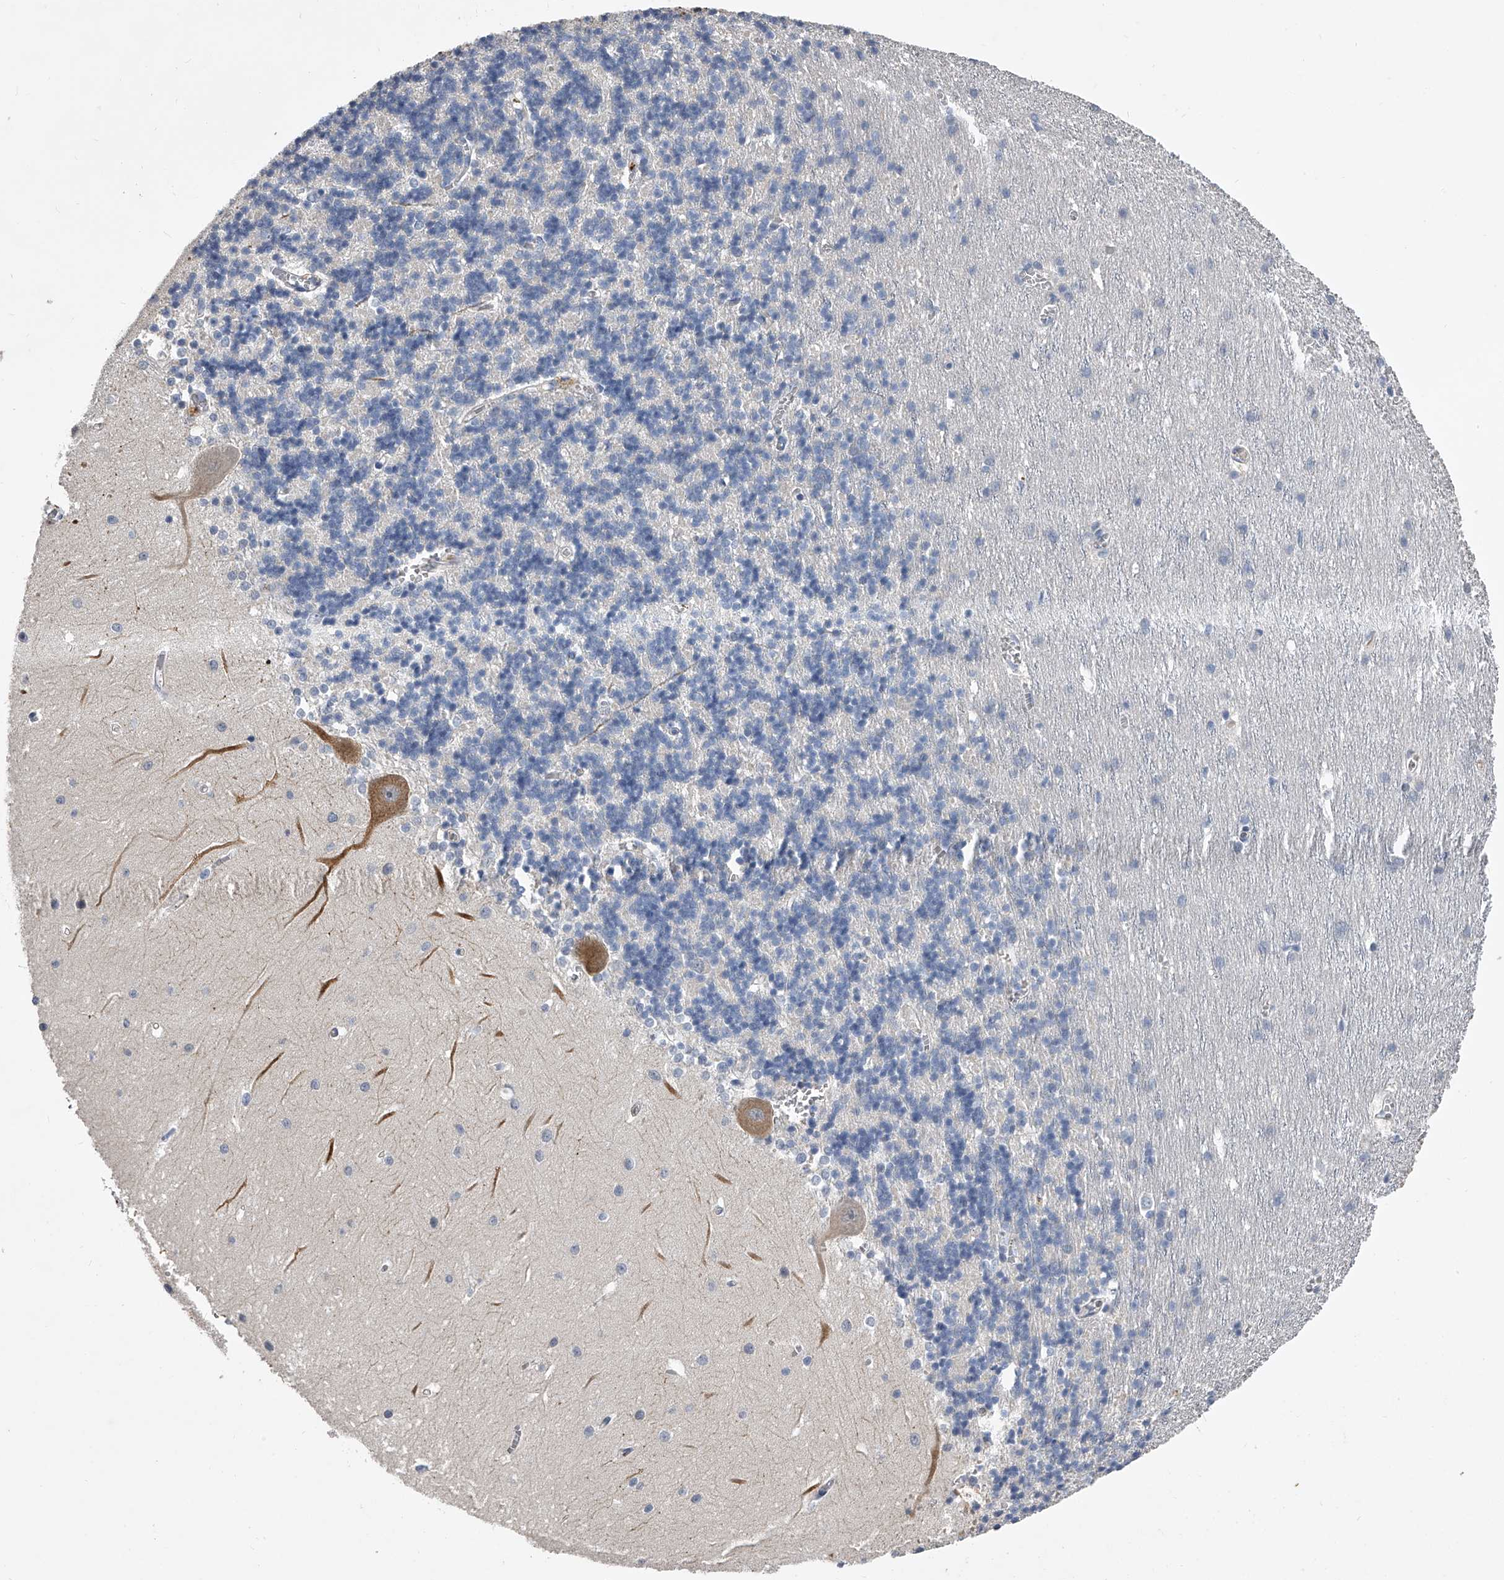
{"staining": {"intensity": "negative", "quantity": "none", "location": "none"}, "tissue": "cerebellum", "cell_type": "Cells in granular layer", "image_type": "normal", "snomed": [{"axis": "morphology", "description": "Normal tissue, NOS"}, {"axis": "topography", "description": "Cerebellum"}], "caption": "Human cerebellum stained for a protein using immunohistochemistry (IHC) shows no positivity in cells in granular layer.", "gene": "MDN1", "patient": {"sex": "male", "age": 37}}